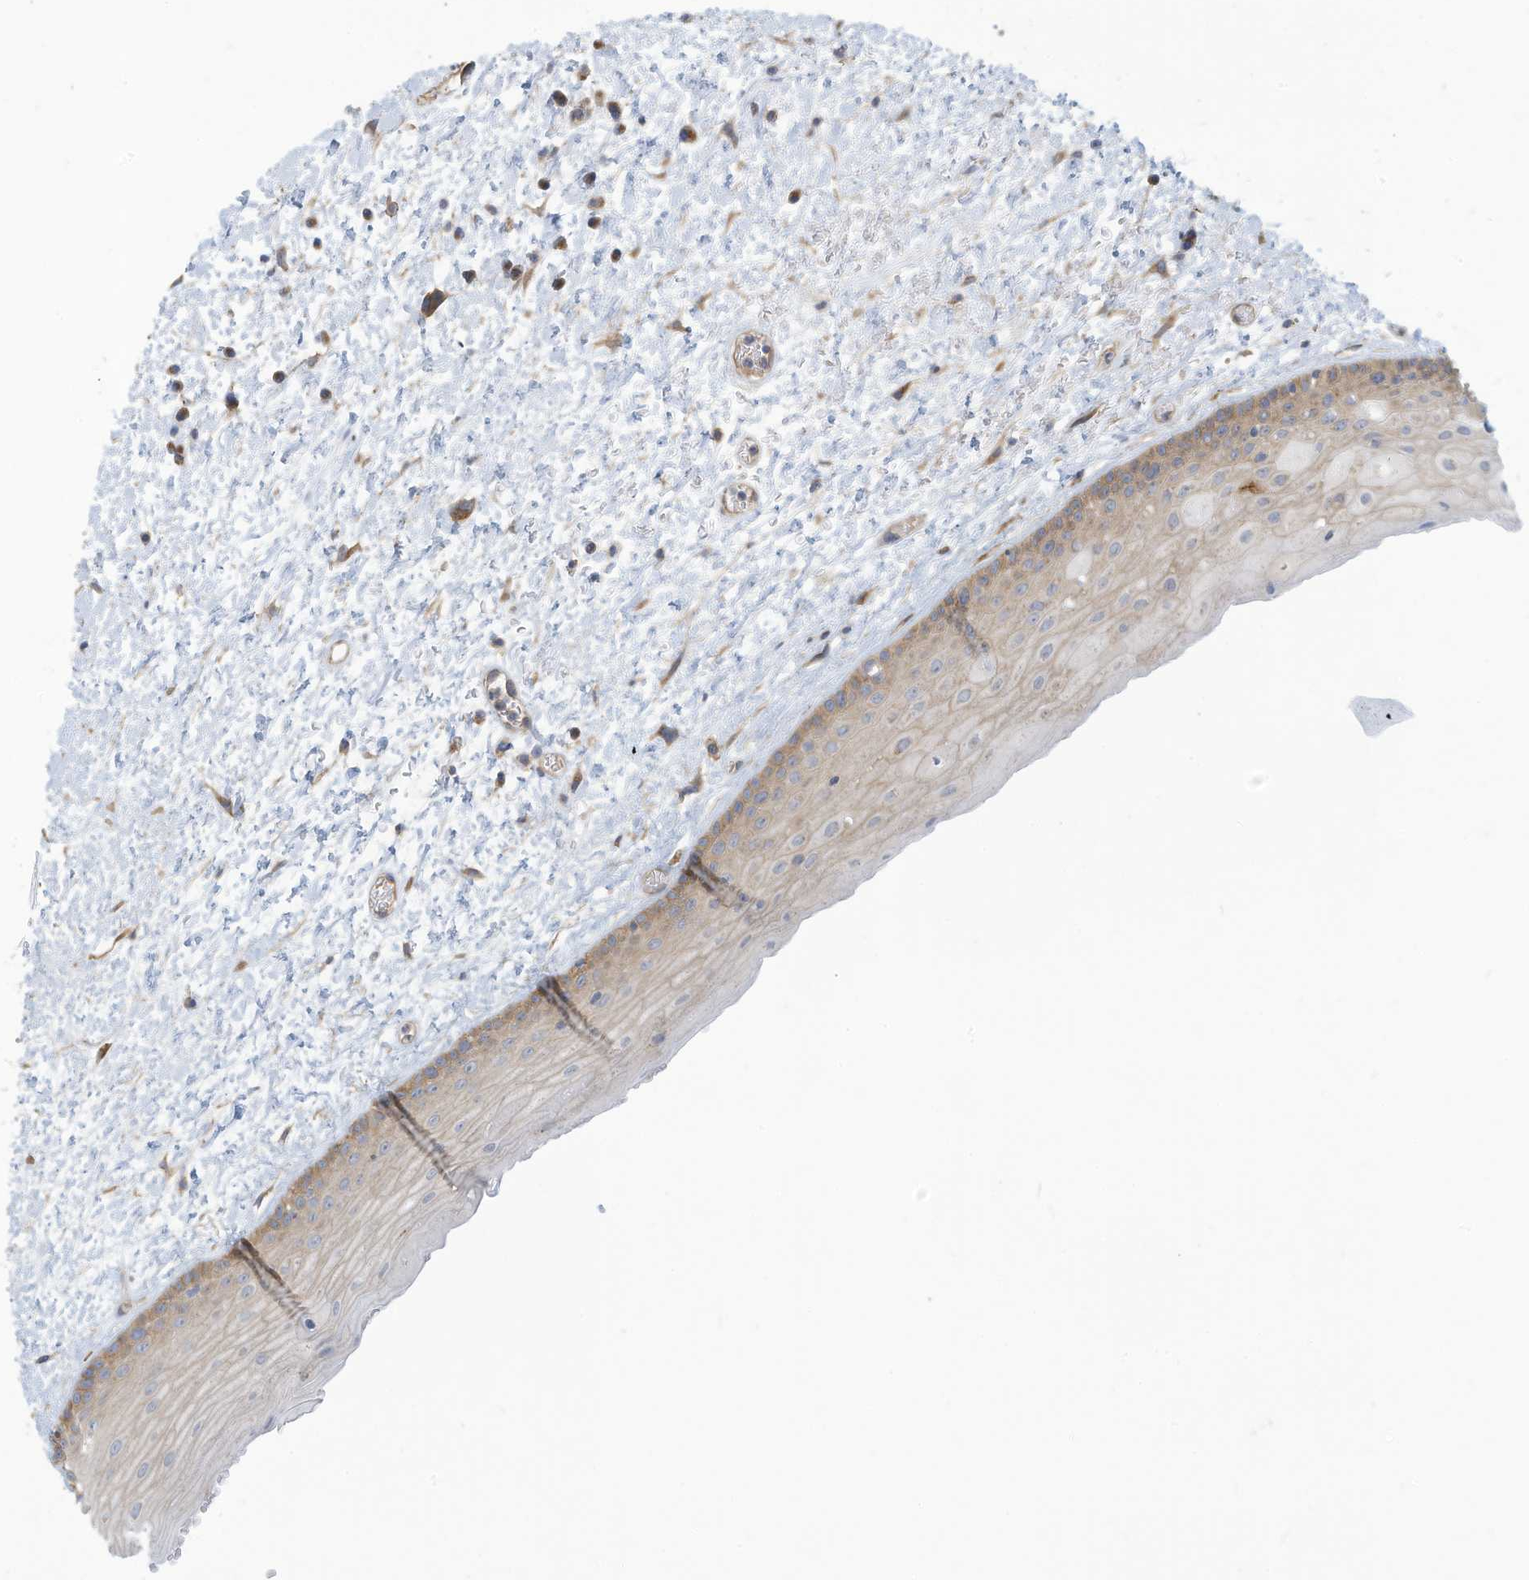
{"staining": {"intensity": "weak", "quantity": "25%-75%", "location": "cytoplasmic/membranous"}, "tissue": "oral mucosa", "cell_type": "Squamous epithelial cells", "image_type": "normal", "snomed": [{"axis": "morphology", "description": "Normal tissue, NOS"}, {"axis": "topography", "description": "Oral tissue"}], "caption": "Weak cytoplasmic/membranous protein positivity is appreciated in about 25%-75% of squamous epithelial cells in oral mucosa. (Brightfield microscopy of DAB IHC at high magnification).", "gene": "ADAT2", "patient": {"sex": "female", "age": 76}}